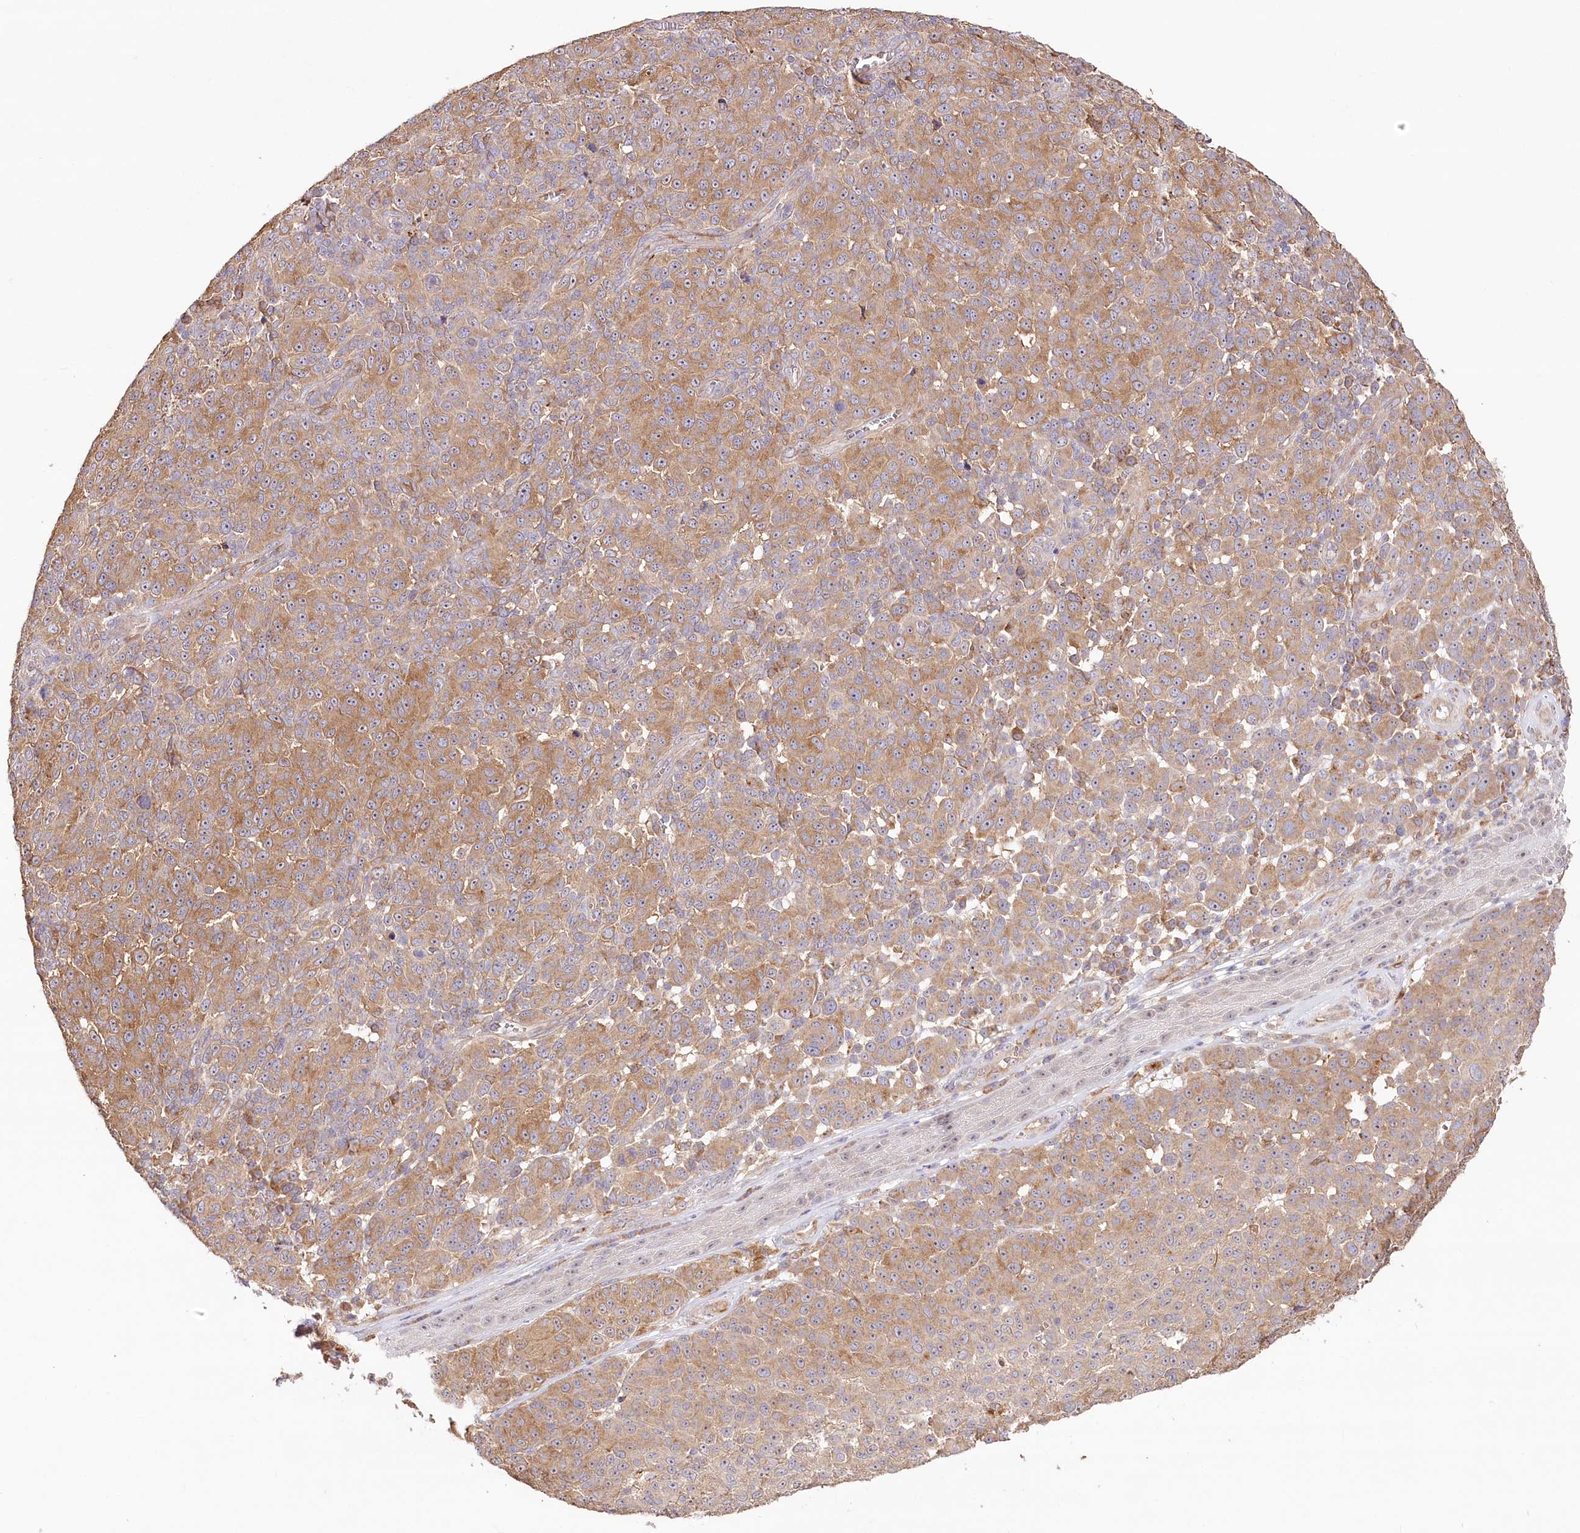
{"staining": {"intensity": "moderate", "quantity": ">75%", "location": "cytoplasmic/membranous"}, "tissue": "melanoma", "cell_type": "Tumor cells", "image_type": "cancer", "snomed": [{"axis": "morphology", "description": "Malignant melanoma, NOS"}, {"axis": "topography", "description": "Skin"}], "caption": "A histopathology image showing moderate cytoplasmic/membranous staining in about >75% of tumor cells in melanoma, as visualized by brown immunohistochemical staining.", "gene": "DMXL1", "patient": {"sex": "male", "age": 49}}